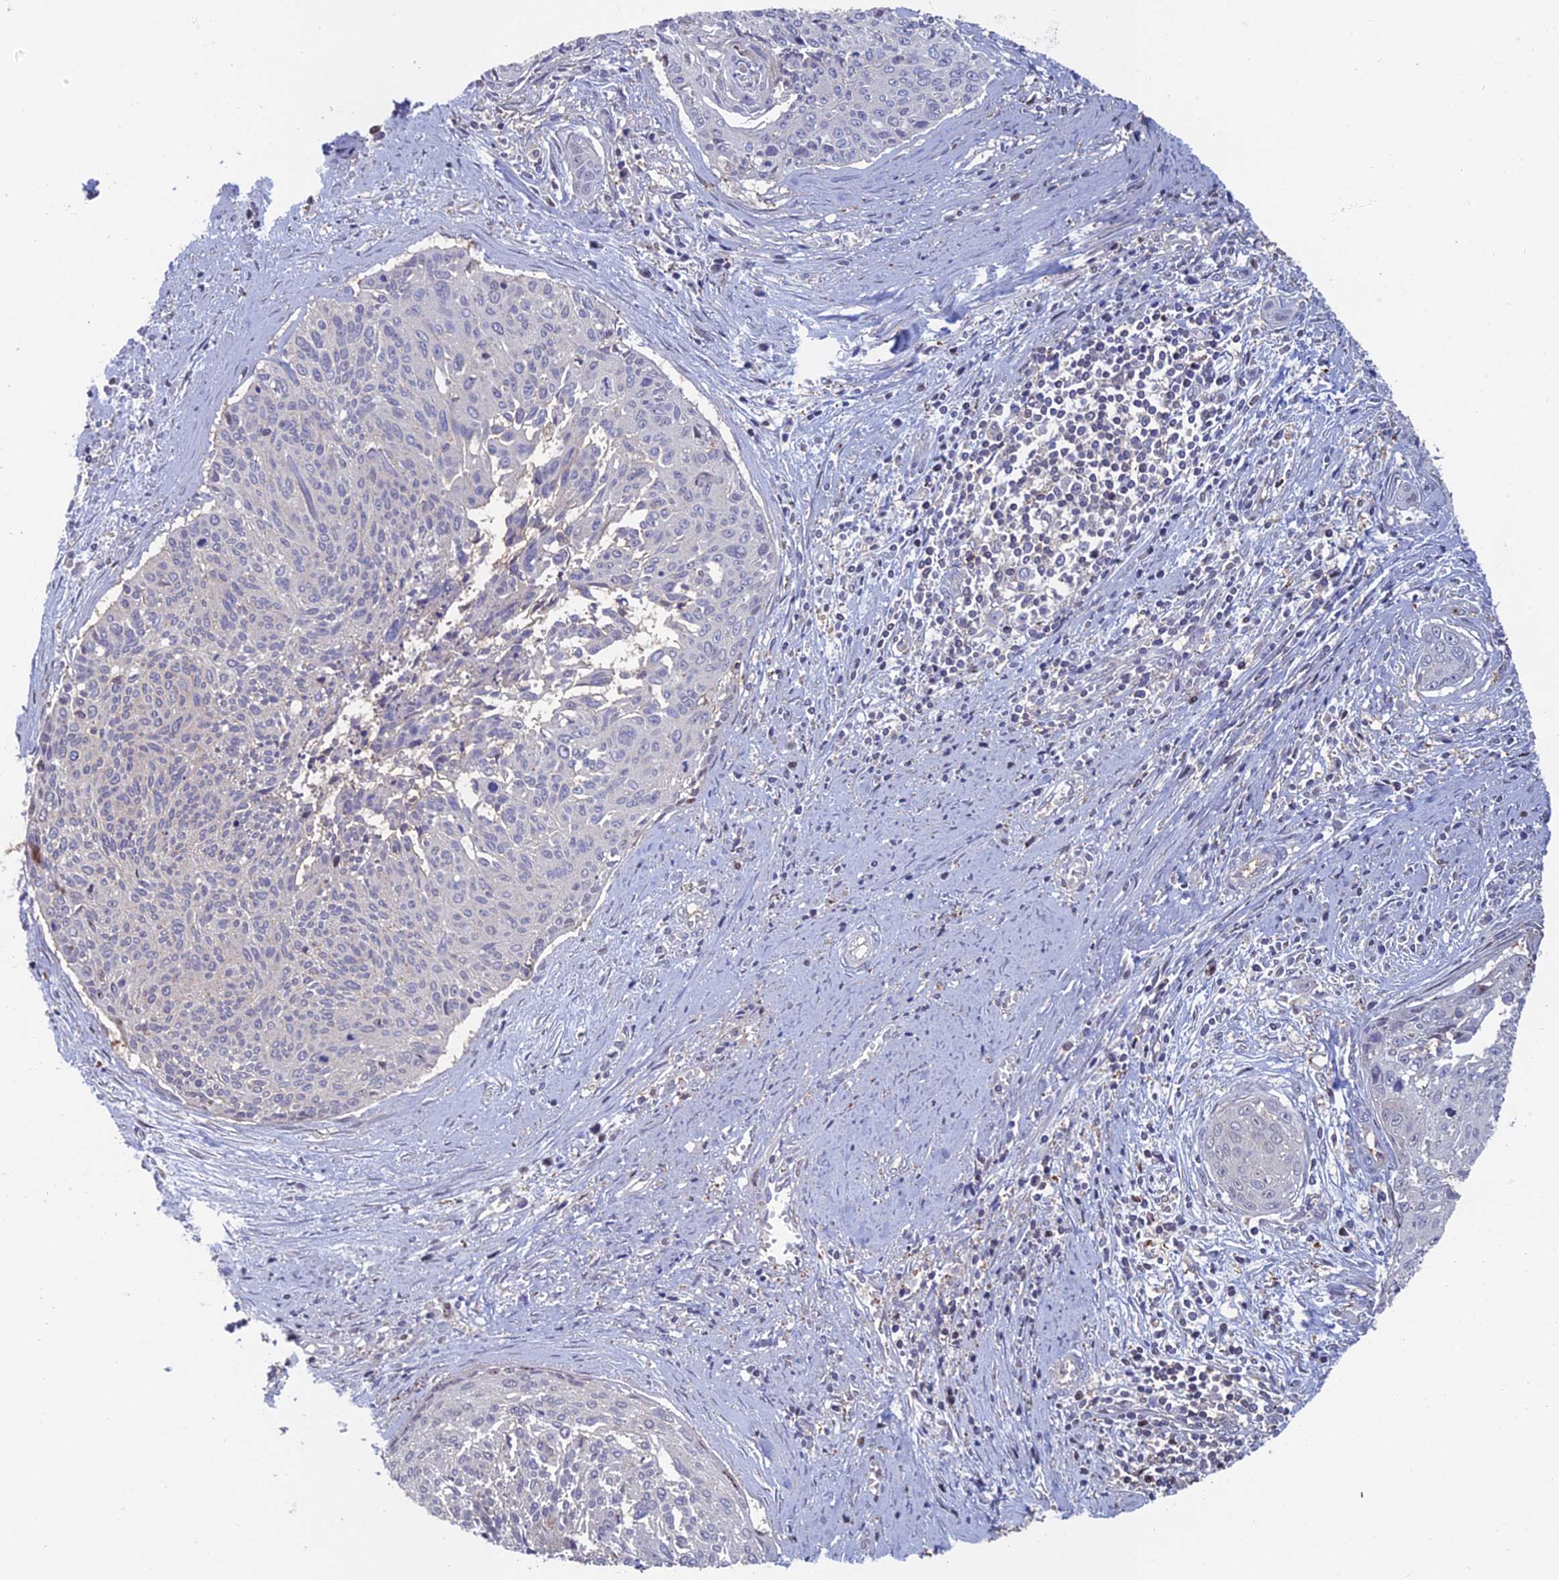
{"staining": {"intensity": "negative", "quantity": "none", "location": "none"}, "tissue": "cervical cancer", "cell_type": "Tumor cells", "image_type": "cancer", "snomed": [{"axis": "morphology", "description": "Squamous cell carcinoma, NOS"}, {"axis": "topography", "description": "Cervix"}], "caption": "A high-resolution histopathology image shows IHC staining of squamous cell carcinoma (cervical), which exhibits no significant staining in tumor cells.", "gene": "C15orf62", "patient": {"sex": "female", "age": 55}}